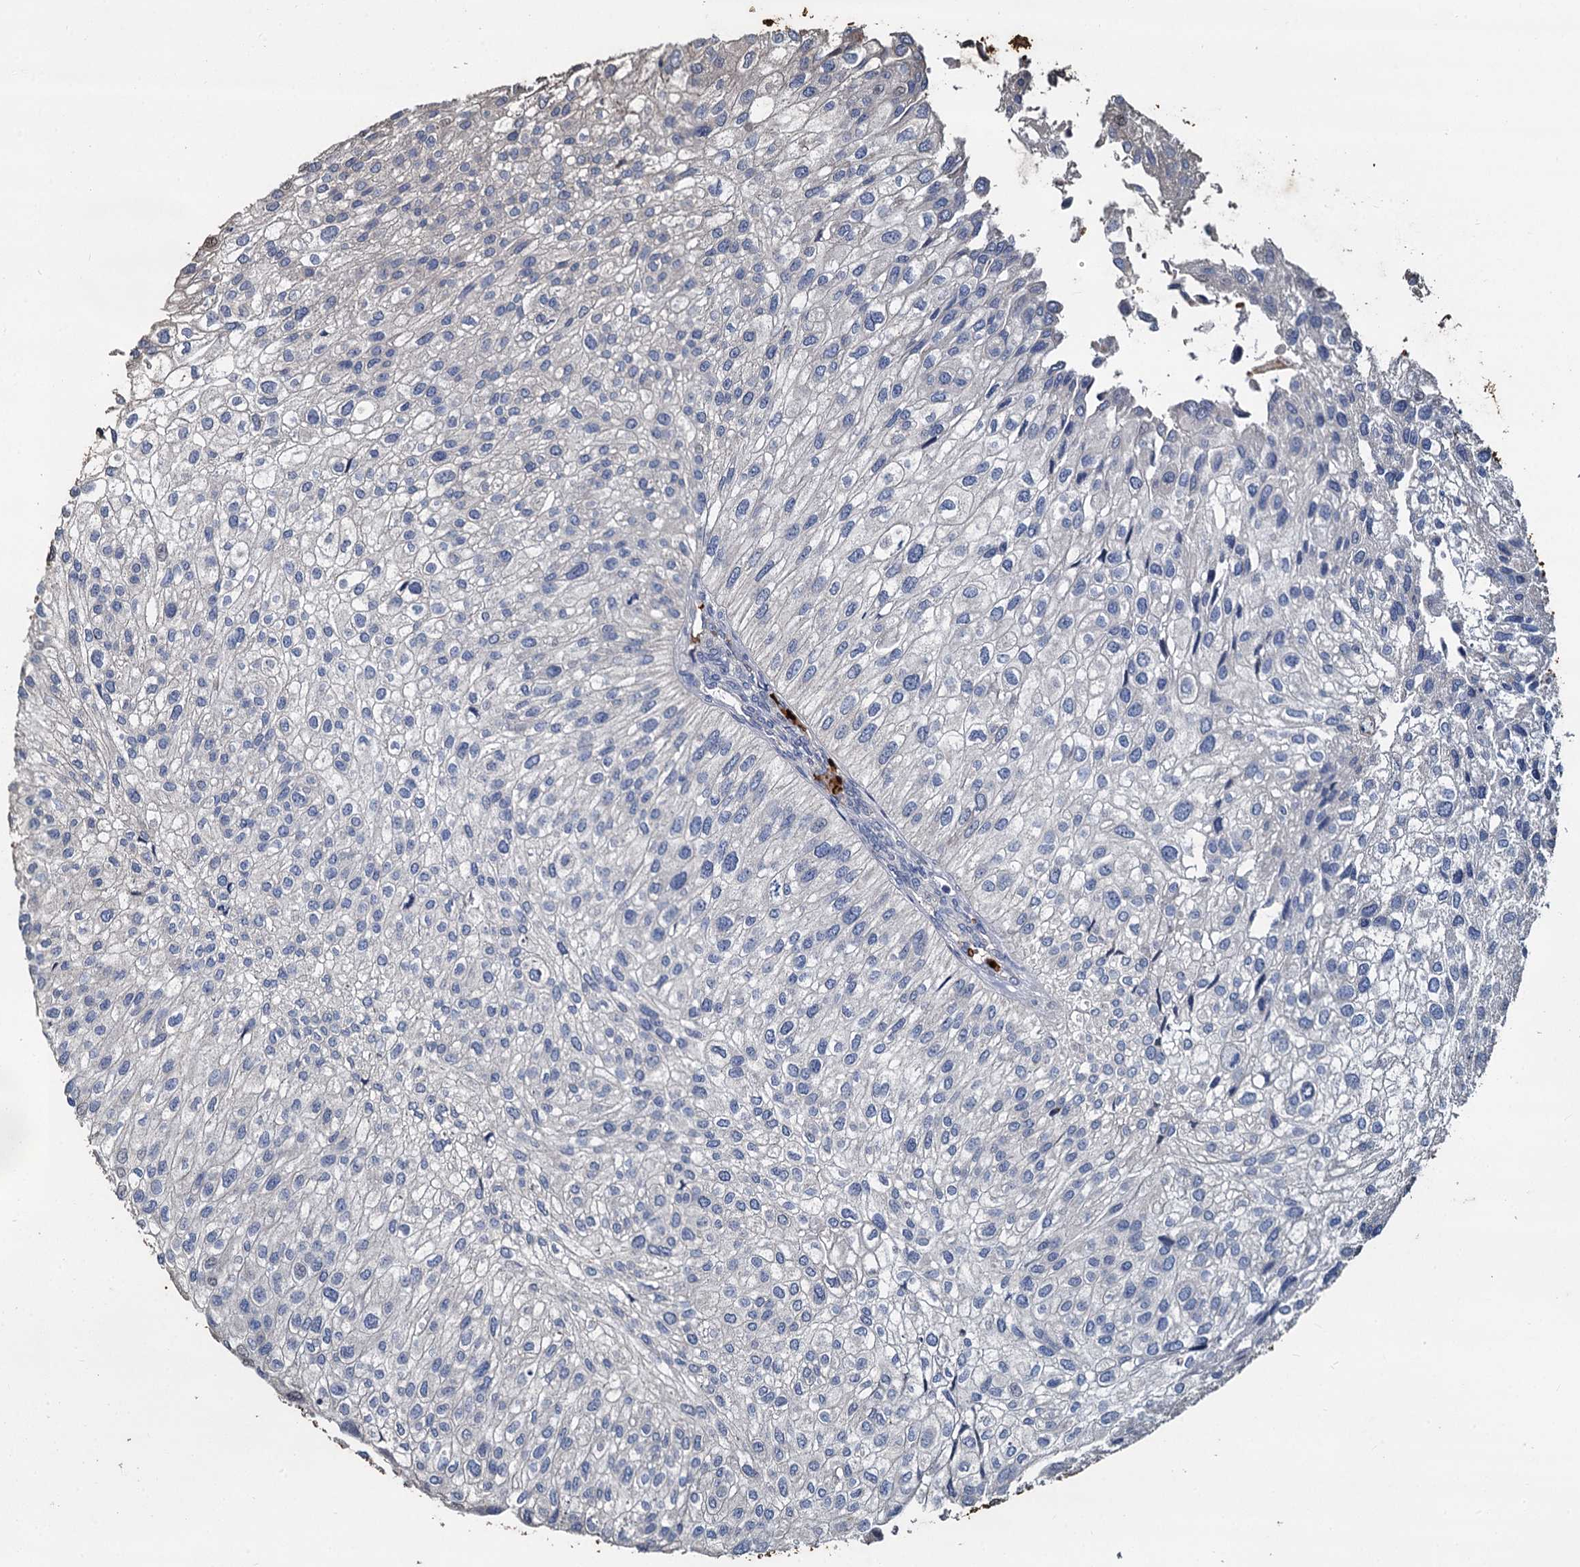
{"staining": {"intensity": "negative", "quantity": "none", "location": "none"}, "tissue": "urothelial cancer", "cell_type": "Tumor cells", "image_type": "cancer", "snomed": [{"axis": "morphology", "description": "Urothelial carcinoma, Low grade"}, {"axis": "topography", "description": "Urinary bladder"}], "caption": "The IHC photomicrograph has no significant expression in tumor cells of urothelial cancer tissue.", "gene": "TCTN2", "patient": {"sex": "female", "age": 89}}